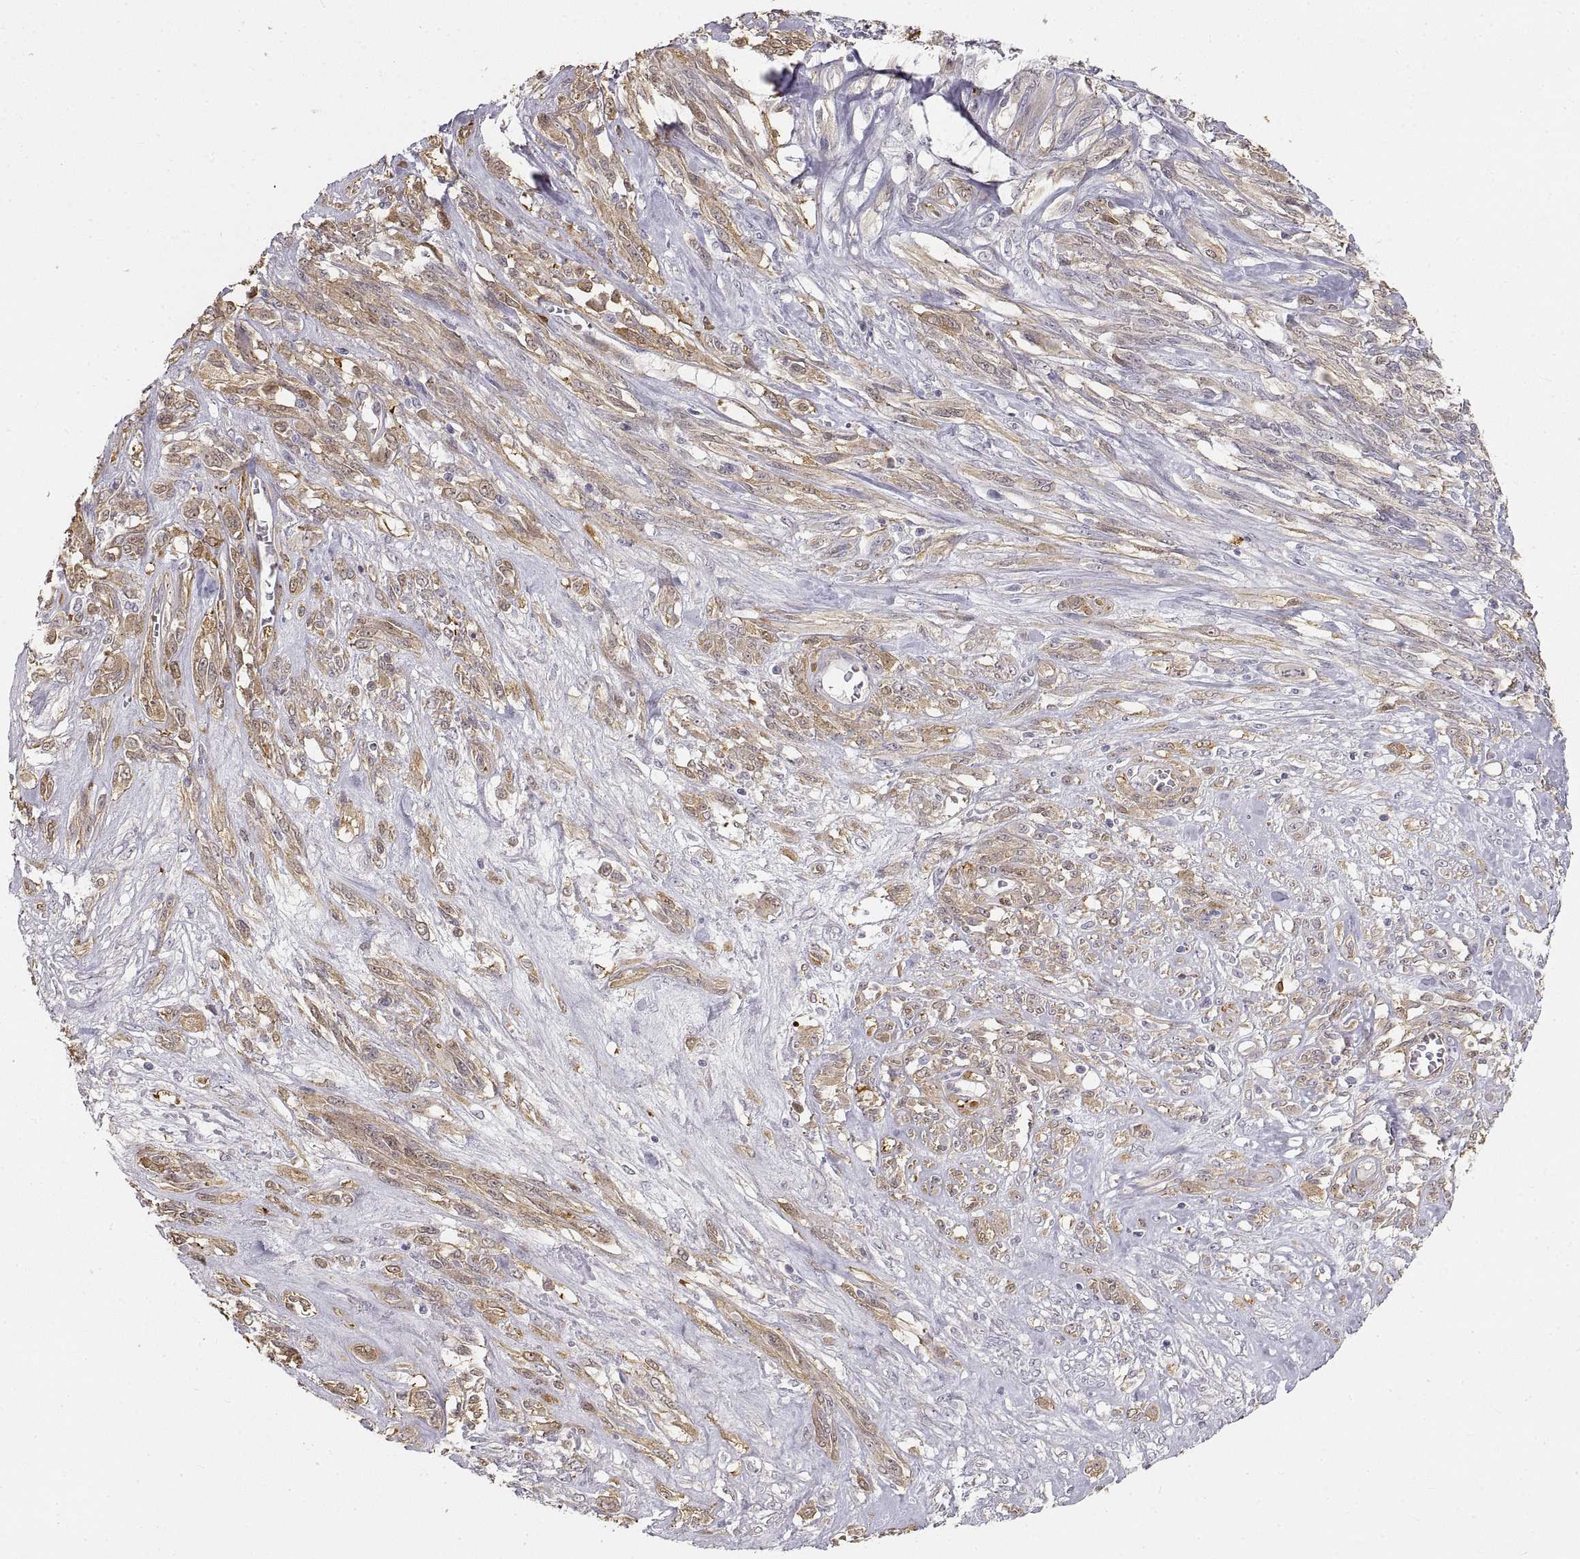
{"staining": {"intensity": "moderate", "quantity": "25%-75%", "location": "cytoplasmic/membranous"}, "tissue": "melanoma", "cell_type": "Tumor cells", "image_type": "cancer", "snomed": [{"axis": "morphology", "description": "Malignant melanoma, NOS"}, {"axis": "topography", "description": "Skin"}], "caption": "A histopathology image showing moderate cytoplasmic/membranous staining in about 25%-75% of tumor cells in melanoma, as visualized by brown immunohistochemical staining.", "gene": "HSP90AB1", "patient": {"sex": "female", "age": 91}}